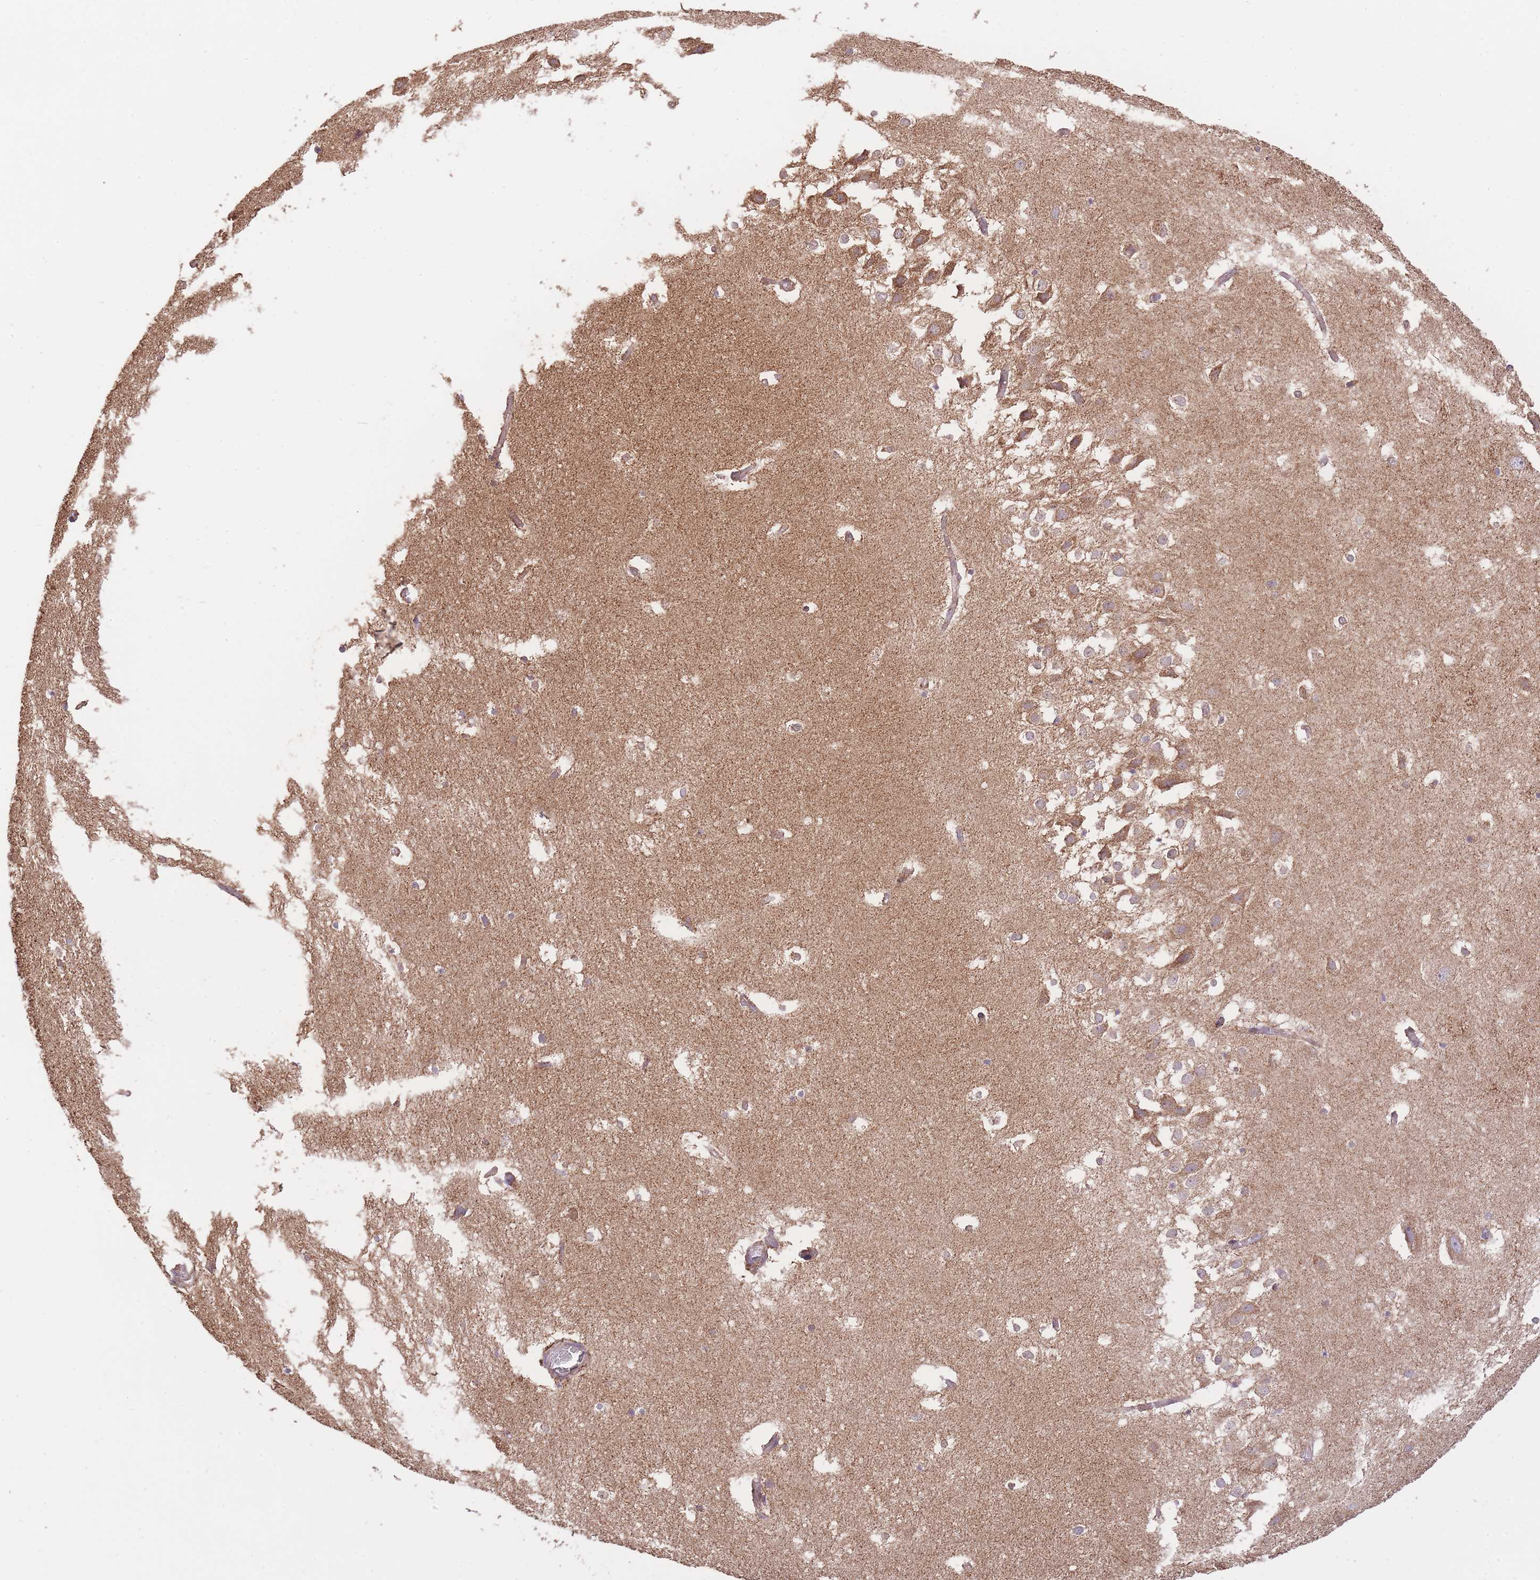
{"staining": {"intensity": "negative", "quantity": "none", "location": "none"}, "tissue": "hippocampus", "cell_type": "Glial cells", "image_type": "normal", "snomed": [{"axis": "morphology", "description": "Normal tissue, NOS"}, {"axis": "topography", "description": "Hippocampus"}], "caption": "DAB immunohistochemical staining of unremarkable hippocampus exhibits no significant expression in glial cells.", "gene": "PREP", "patient": {"sex": "female", "age": 52}}